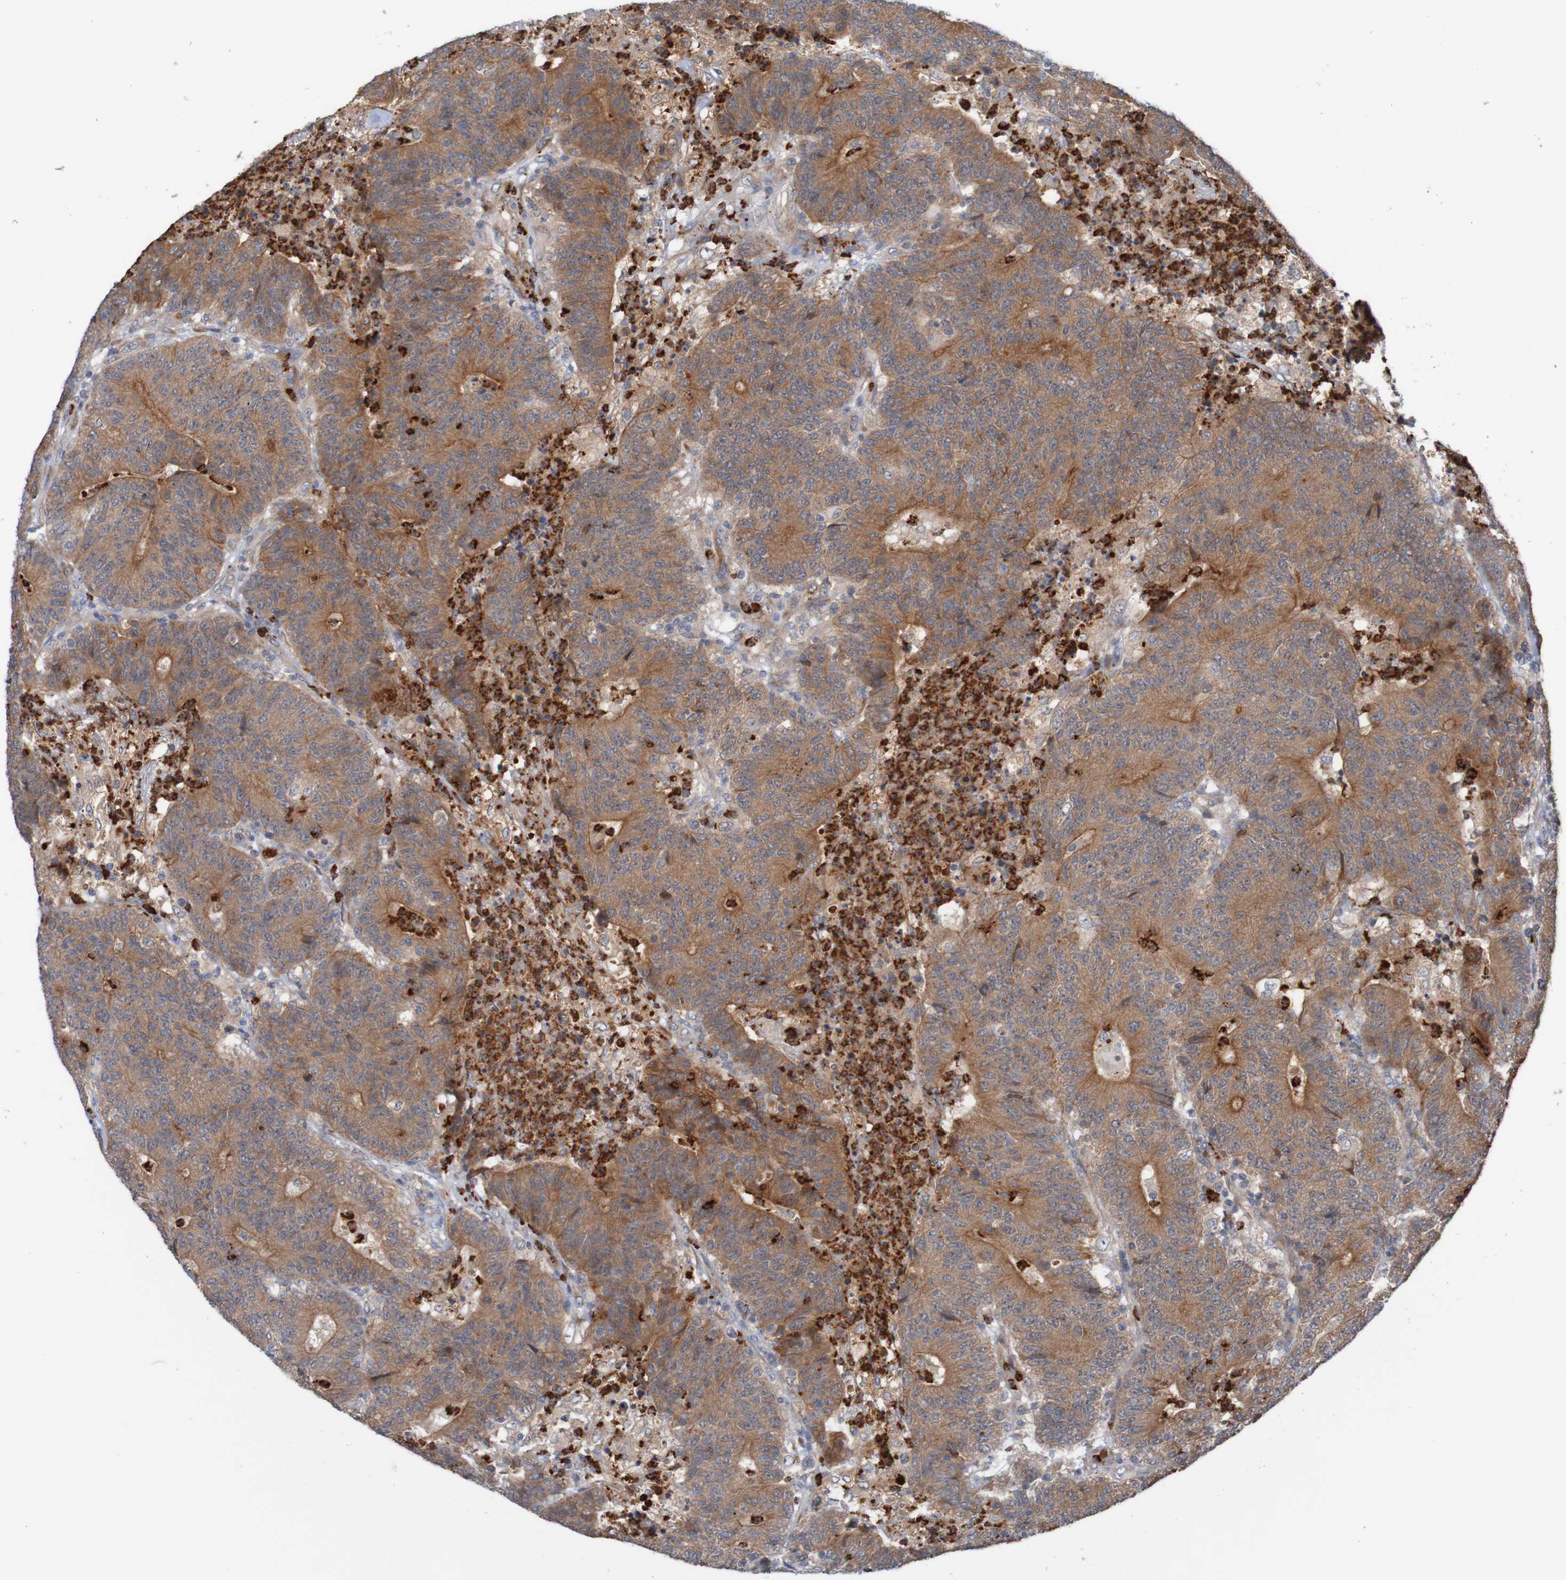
{"staining": {"intensity": "moderate", "quantity": ">75%", "location": "cytoplasmic/membranous"}, "tissue": "colorectal cancer", "cell_type": "Tumor cells", "image_type": "cancer", "snomed": [{"axis": "morphology", "description": "Normal tissue, NOS"}, {"axis": "morphology", "description": "Adenocarcinoma, NOS"}, {"axis": "topography", "description": "Colon"}], "caption": "A histopathology image showing moderate cytoplasmic/membranous positivity in about >75% of tumor cells in colorectal cancer, as visualized by brown immunohistochemical staining.", "gene": "ST8SIA6", "patient": {"sex": "female", "age": 75}}